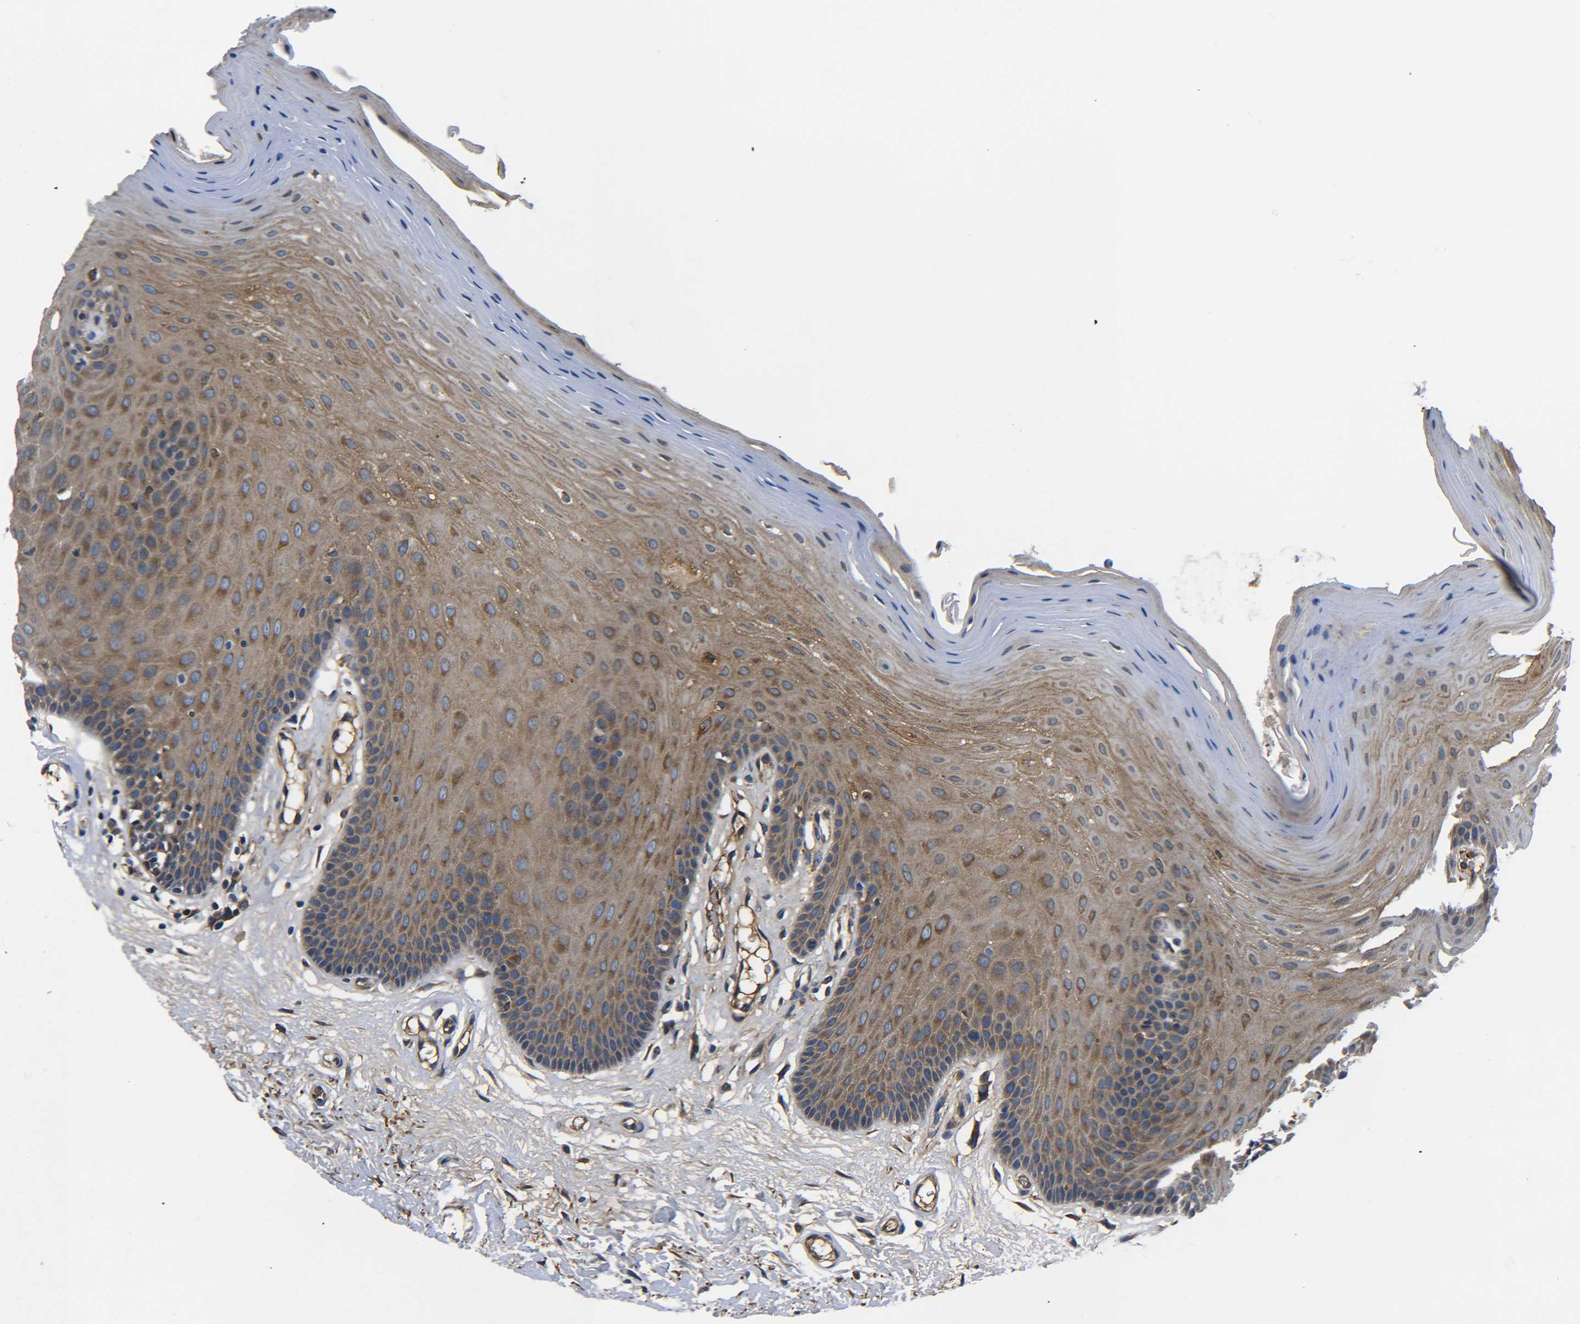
{"staining": {"intensity": "moderate", "quantity": ">75%", "location": "cytoplasmic/membranous"}, "tissue": "oral mucosa", "cell_type": "Squamous epithelial cells", "image_type": "normal", "snomed": [{"axis": "morphology", "description": "Normal tissue, NOS"}, {"axis": "morphology", "description": "Squamous cell carcinoma, NOS"}, {"axis": "topography", "description": "Skeletal muscle"}, {"axis": "topography", "description": "Adipose tissue"}, {"axis": "topography", "description": "Vascular tissue"}, {"axis": "topography", "description": "Oral tissue"}, {"axis": "topography", "description": "Peripheral nerve tissue"}, {"axis": "topography", "description": "Head-Neck"}], "caption": "A brown stain highlights moderate cytoplasmic/membranous positivity of a protein in squamous epithelial cells of benign human oral mucosa. The staining was performed using DAB (3,3'-diaminobenzidine) to visualize the protein expression in brown, while the nuclei were stained in blue with hematoxylin (Magnification: 20x).", "gene": "PREB", "patient": {"sex": "male", "age": 71}}